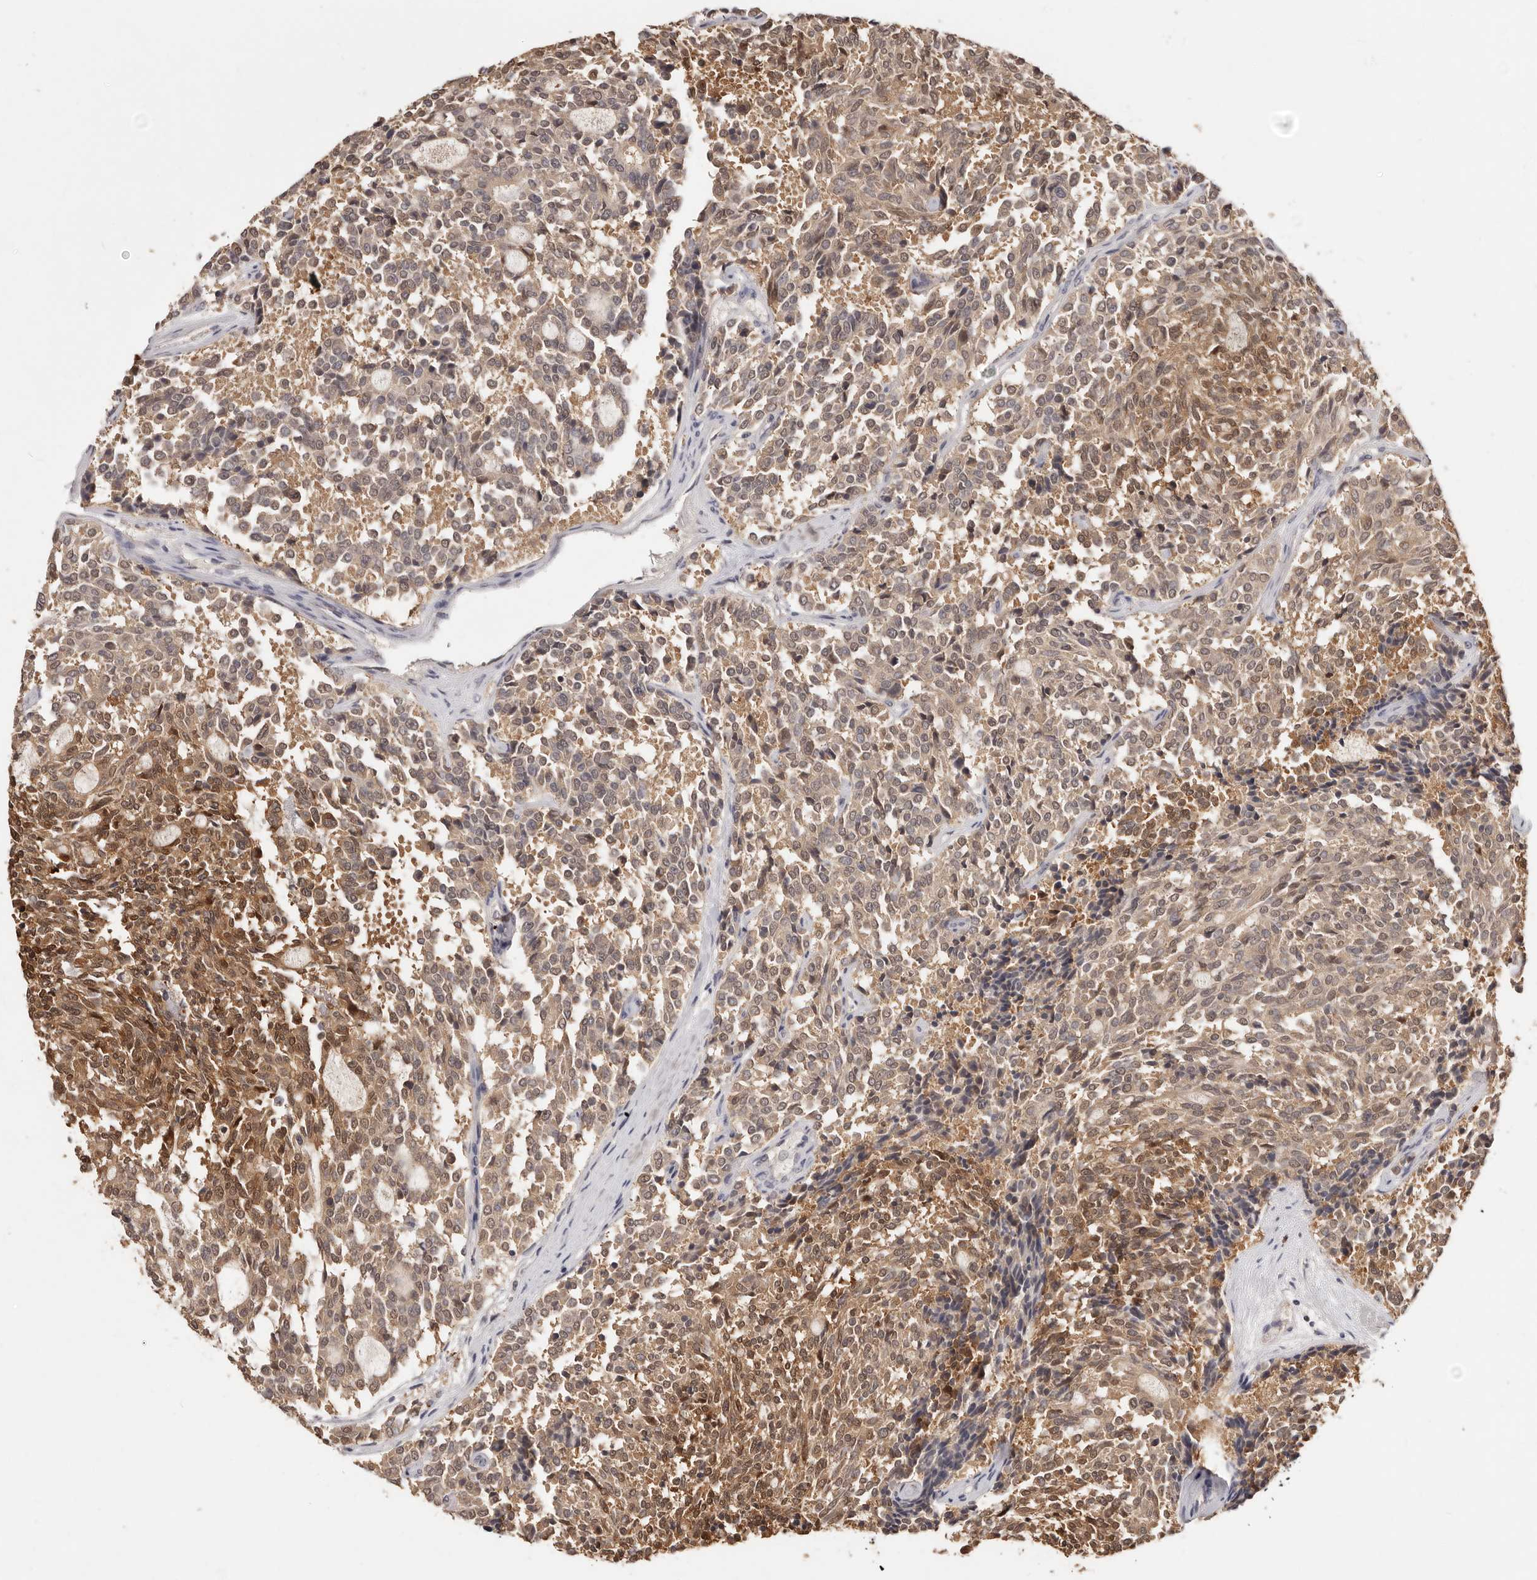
{"staining": {"intensity": "moderate", "quantity": ">75%", "location": "cytoplasmic/membranous,nuclear"}, "tissue": "carcinoid", "cell_type": "Tumor cells", "image_type": "cancer", "snomed": [{"axis": "morphology", "description": "Carcinoid, malignant, NOS"}, {"axis": "topography", "description": "Pancreas"}], "caption": "A medium amount of moderate cytoplasmic/membranous and nuclear staining is seen in approximately >75% of tumor cells in carcinoid tissue.", "gene": "TSPAN13", "patient": {"sex": "female", "age": 54}}